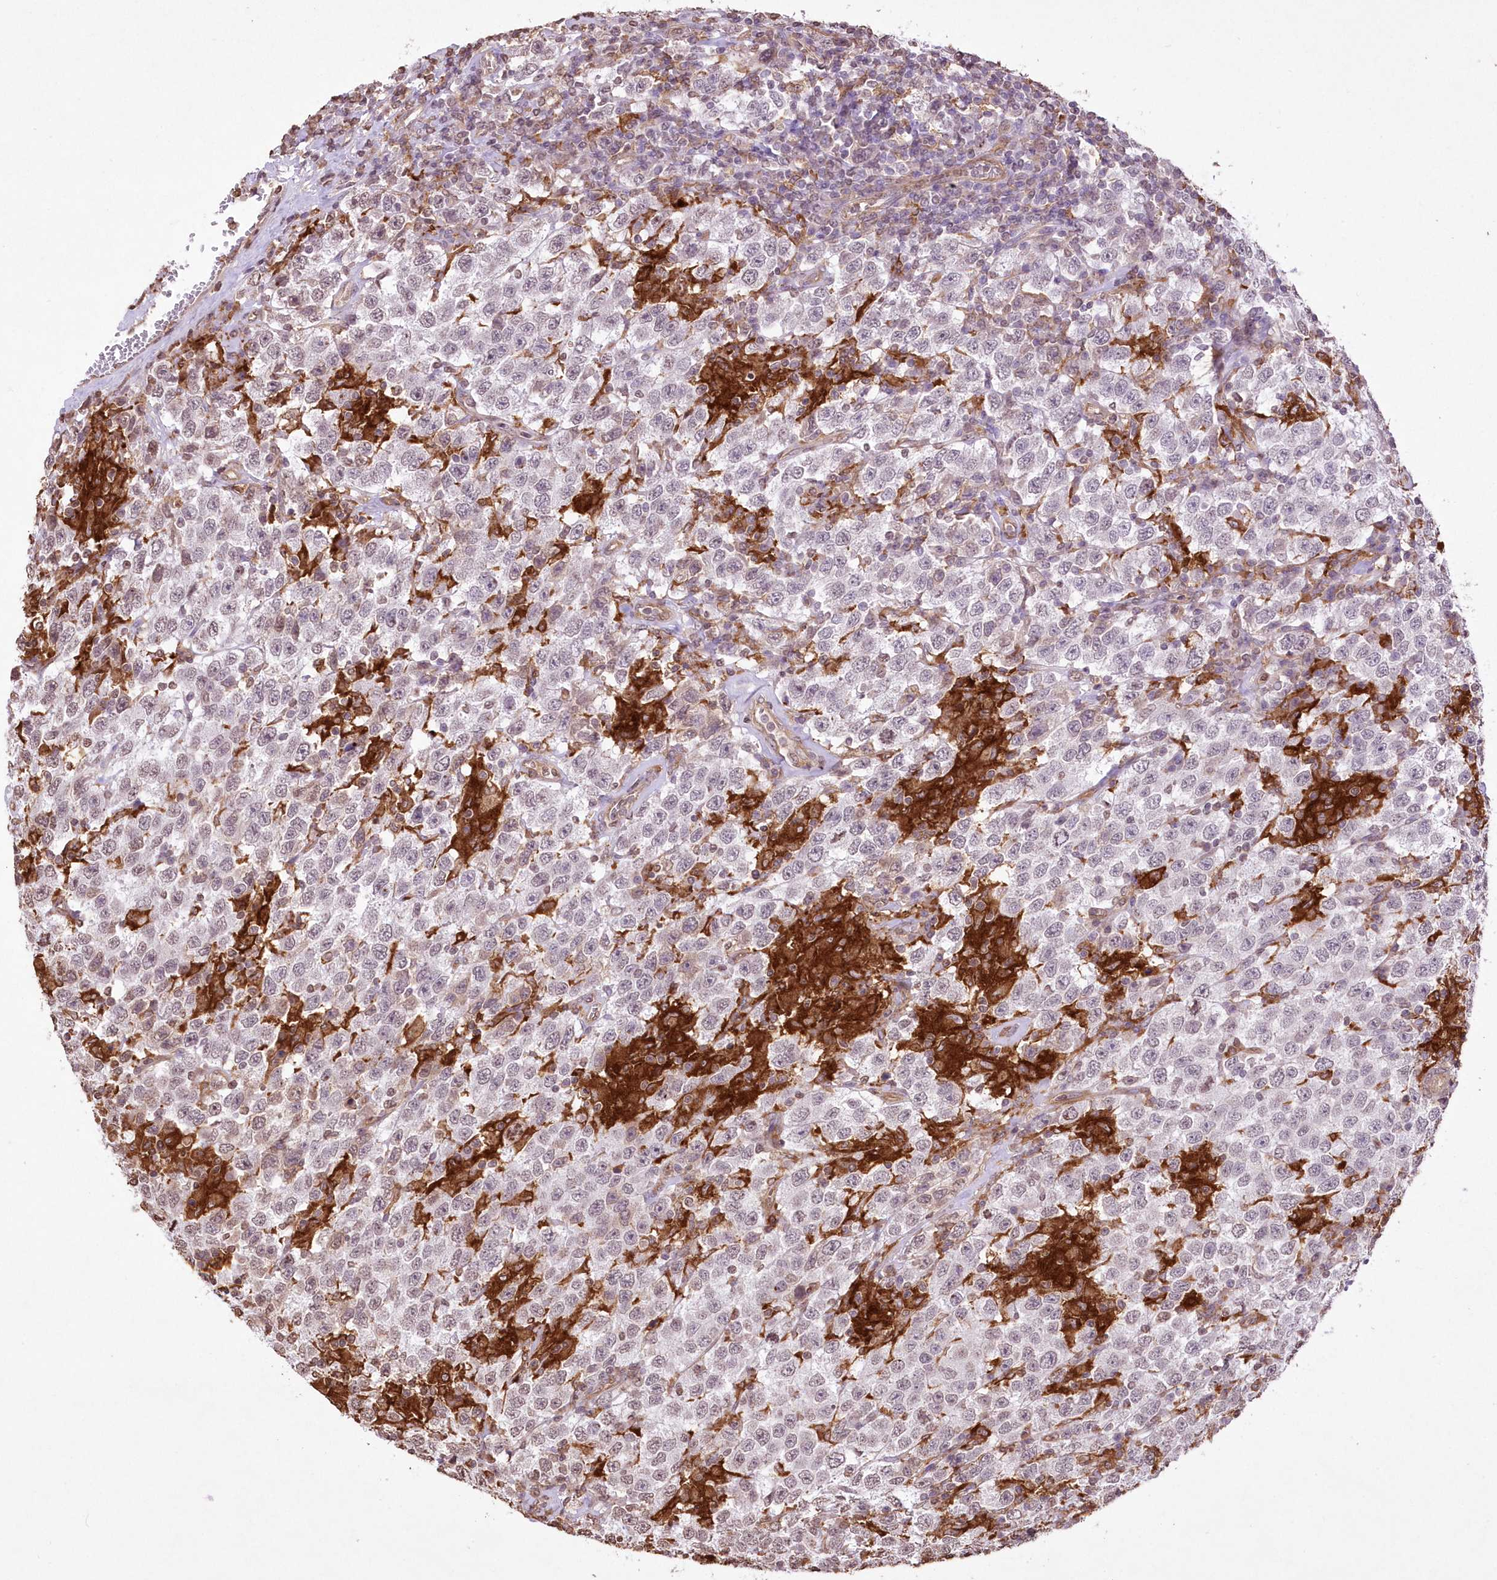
{"staining": {"intensity": "weak", "quantity": "<25%", "location": "nuclear"}, "tissue": "testis cancer", "cell_type": "Tumor cells", "image_type": "cancer", "snomed": [{"axis": "morphology", "description": "Seminoma, NOS"}, {"axis": "topography", "description": "Testis"}], "caption": "Tumor cells show no significant staining in testis cancer. Brightfield microscopy of immunohistochemistry stained with DAB (brown) and hematoxylin (blue), captured at high magnification.", "gene": "FCHO2", "patient": {"sex": "male", "age": 41}}